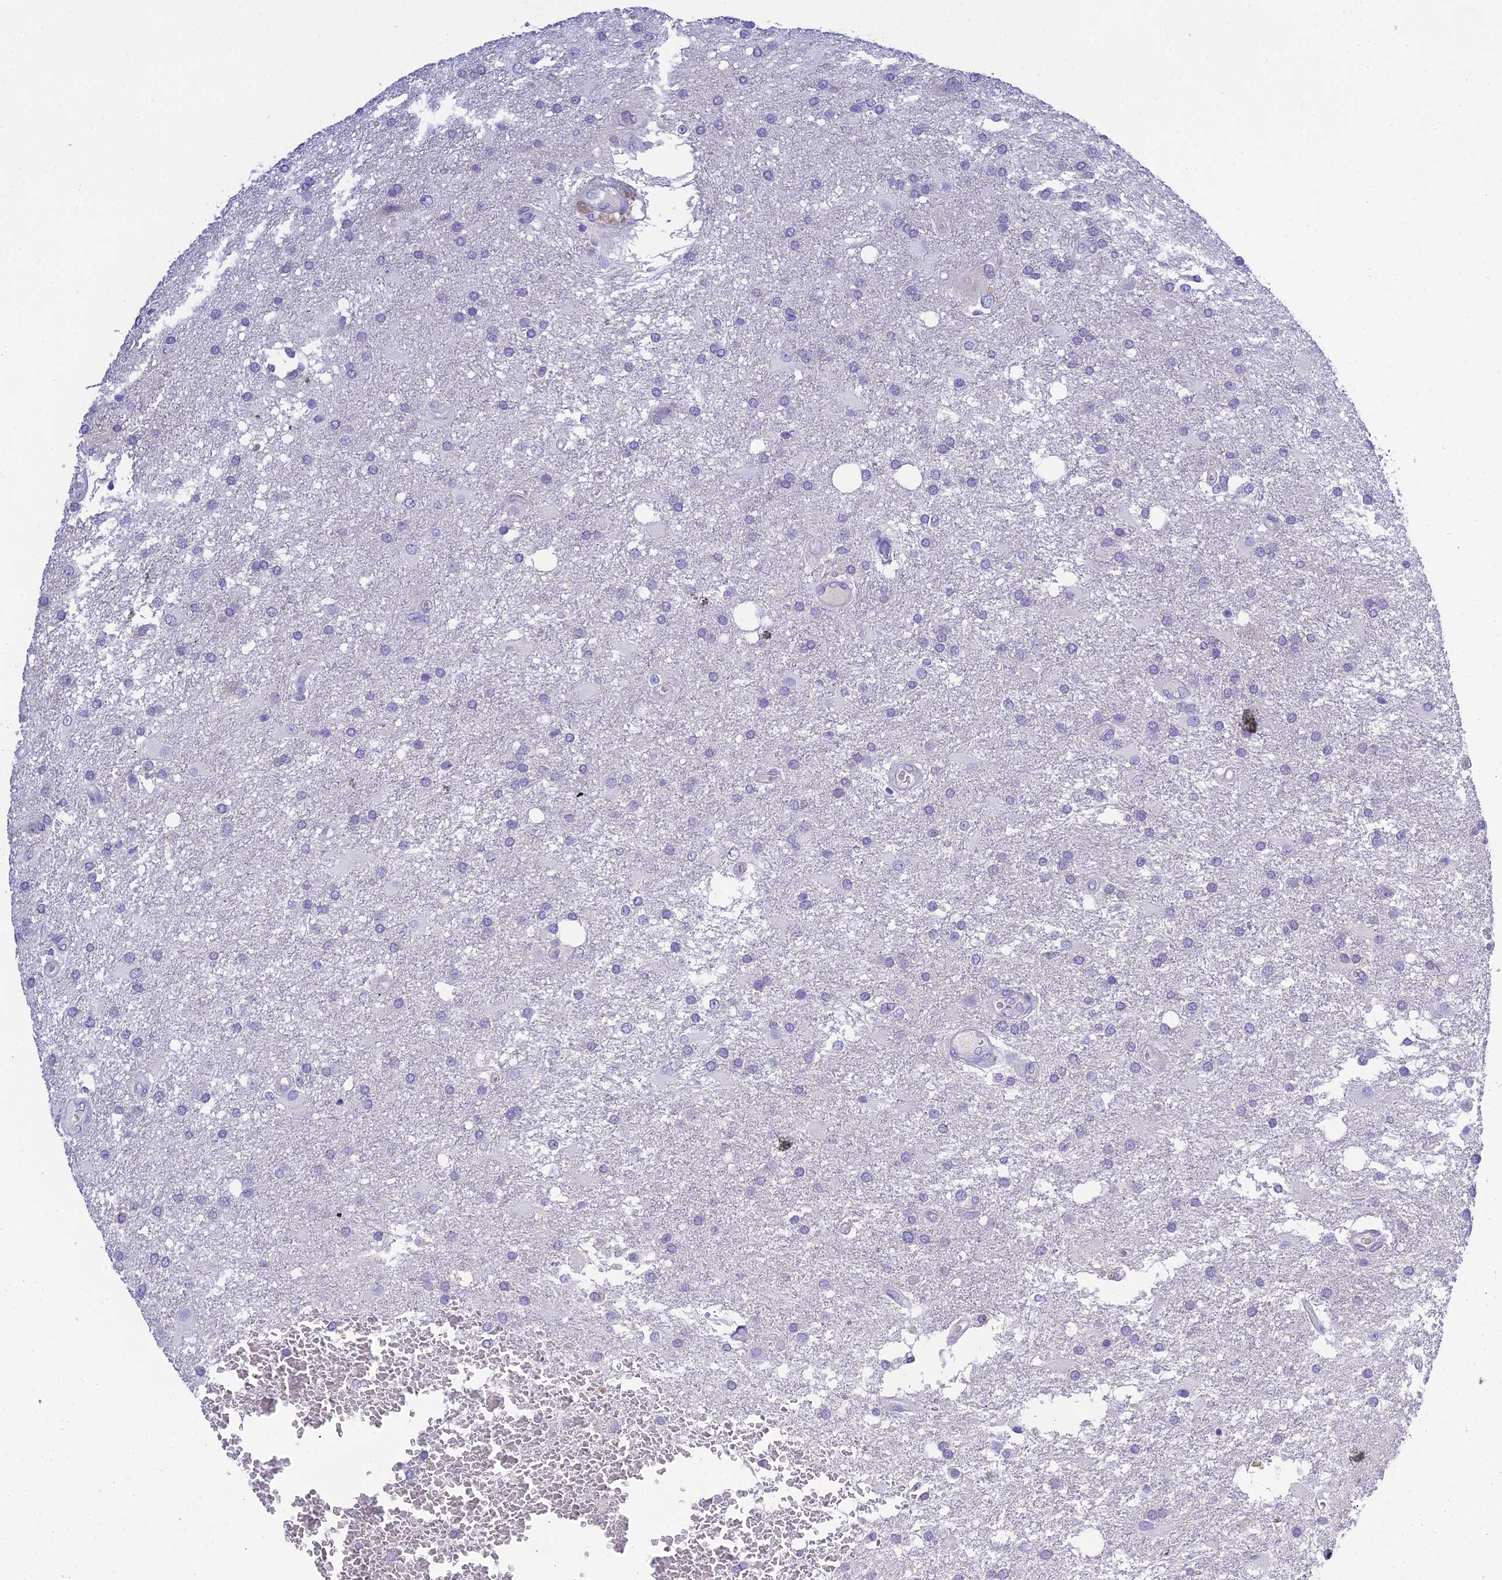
{"staining": {"intensity": "negative", "quantity": "none", "location": "none"}, "tissue": "glioma", "cell_type": "Tumor cells", "image_type": "cancer", "snomed": [{"axis": "morphology", "description": "Glioma, malignant, Low grade"}, {"axis": "topography", "description": "Brain"}], "caption": "Histopathology image shows no significant protein staining in tumor cells of low-grade glioma (malignant).", "gene": "KIAA0408", "patient": {"sex": "male", "age": 66}}